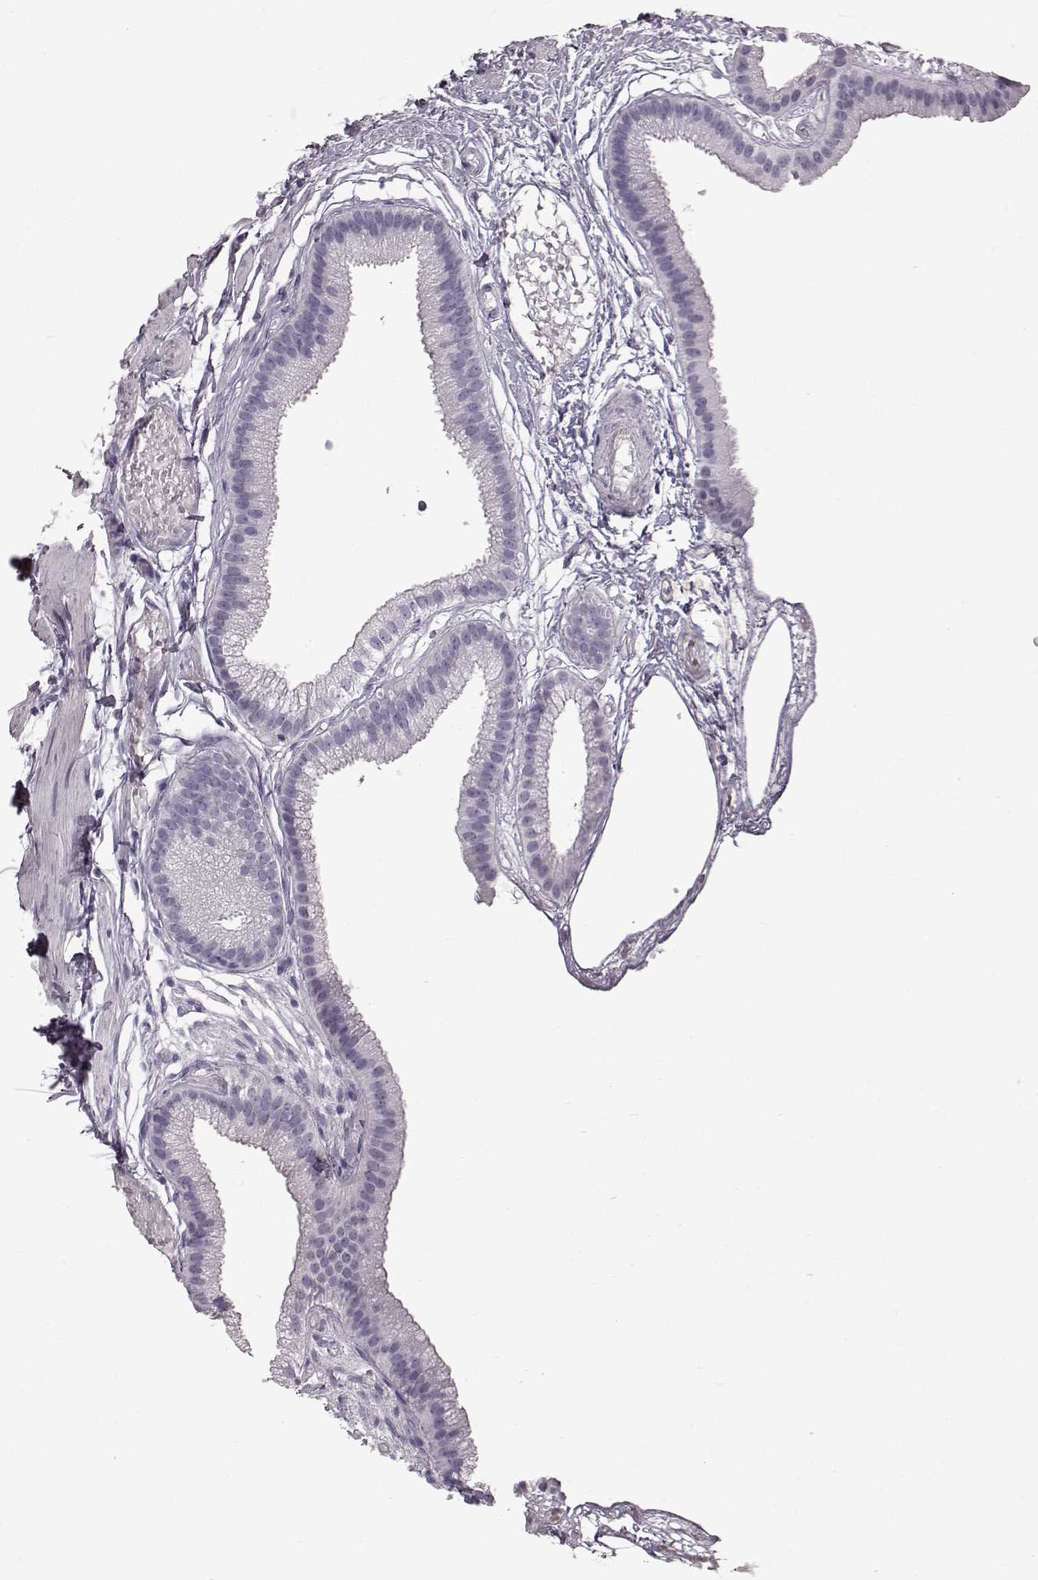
{"staining": {"intensity": "negative", "quantity": "none", "location": "none"}, "tissue": "gallbladder", "cell_type": "Glandular cells", "image_type": "normal", "snomed": [{"axis": "morphology", "description": "Normal tissue, NOS"}, {"axis": "topography", "description": "Gallbladder"}], "caption": "IHC histopathology image of normal gallbladder stained for a protein (brown), which displays no positivity in glandular cells.", "gene": "TCHHL1", "patient": {"sex": "female", "age": 45}}